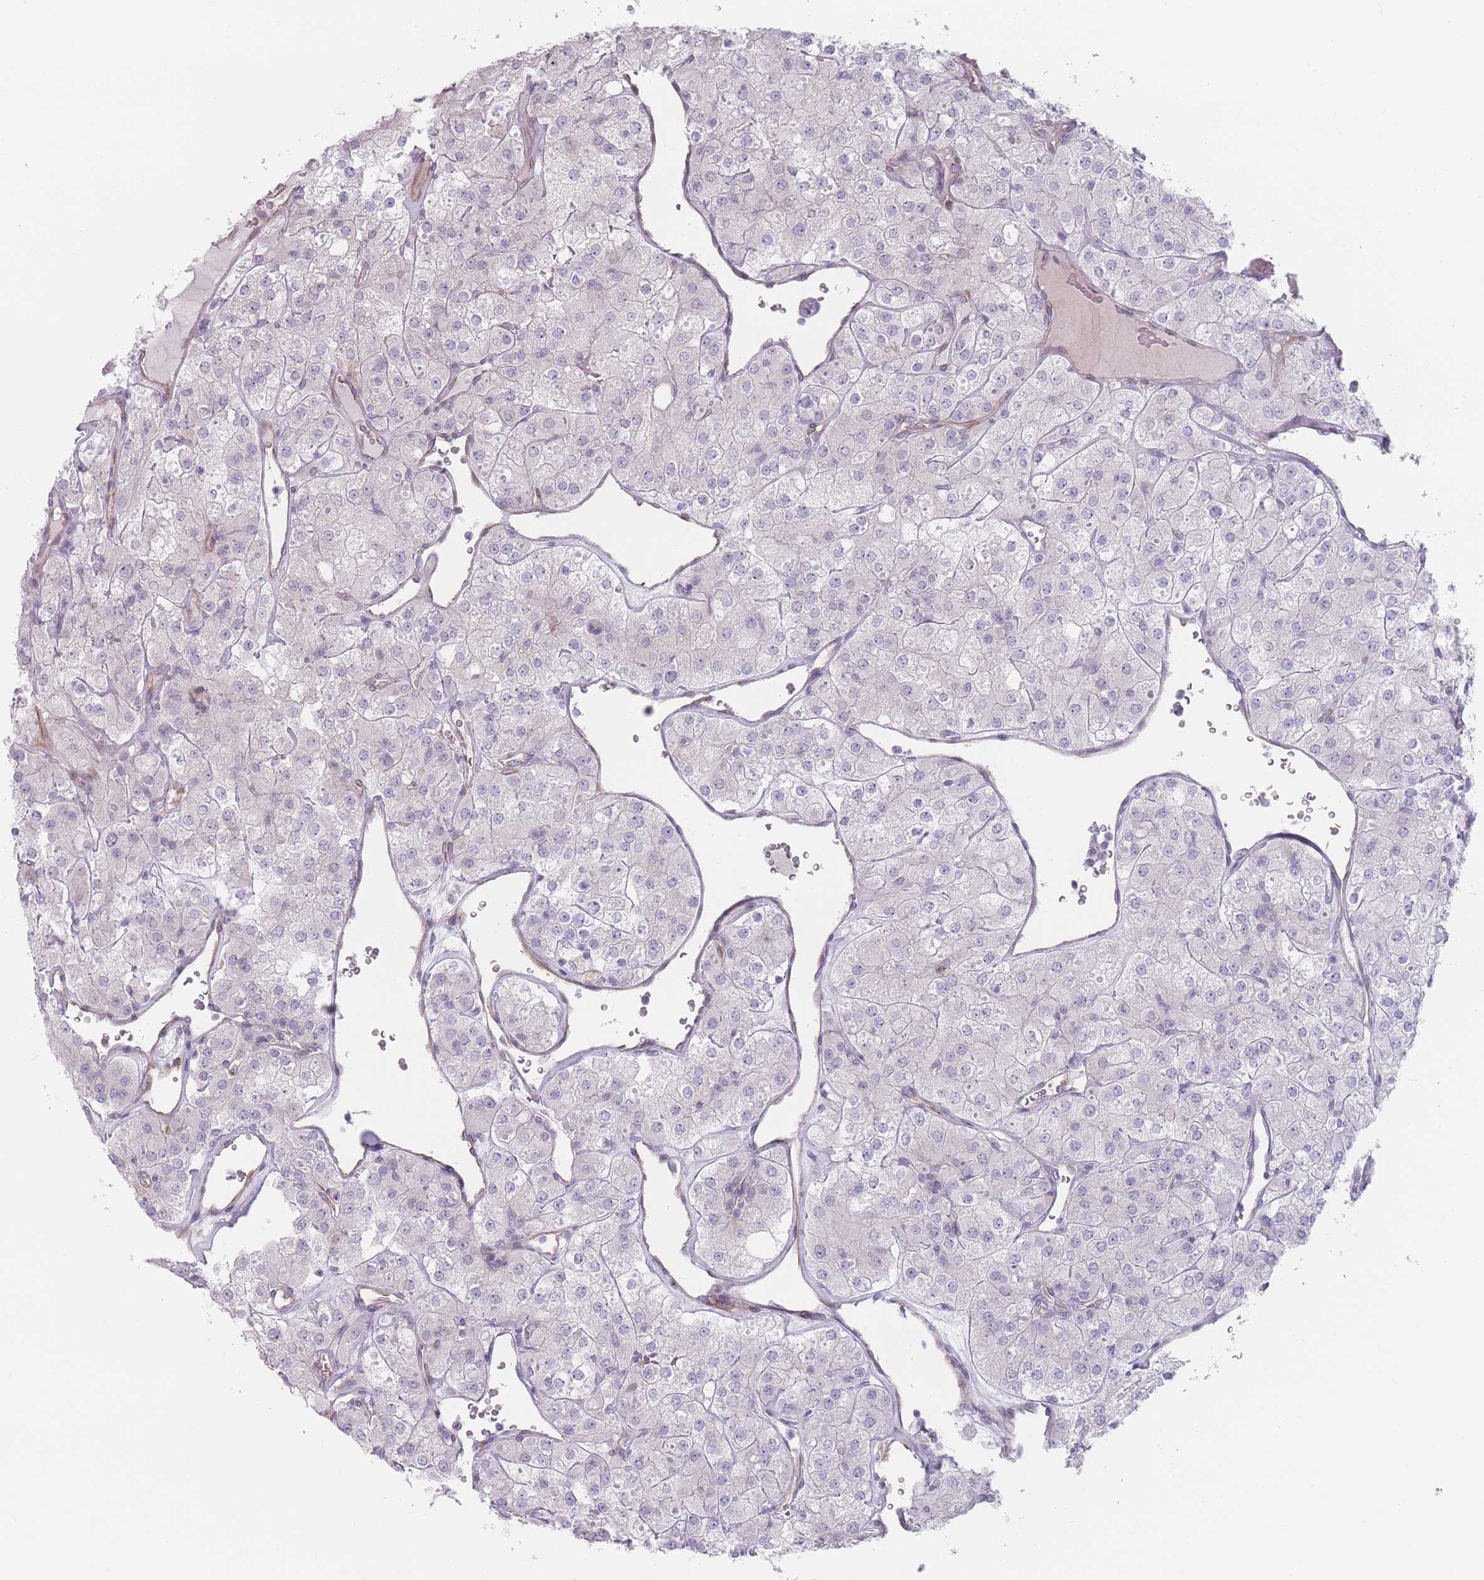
{"staining": {"intensity": "moderate", "quantity": "<25%", "location": "cytoplasmic/membranous"}, "tissue": "renal cancer", "cell_type": "Tumor cells", "image_type": "cancer", "snomed": [{"axis": "morphology", "description": "Adenocarcinoma, NOS"}, {"axis": "topography", "description": "Kidney"}], "caption": "Adenocarcinoma (renal) stained for a protein shows moderate cytoplasmic/membranous positivity in tumor cells.", "gene": "RNF4", "patient": {"sex": "male", "age": 77}}